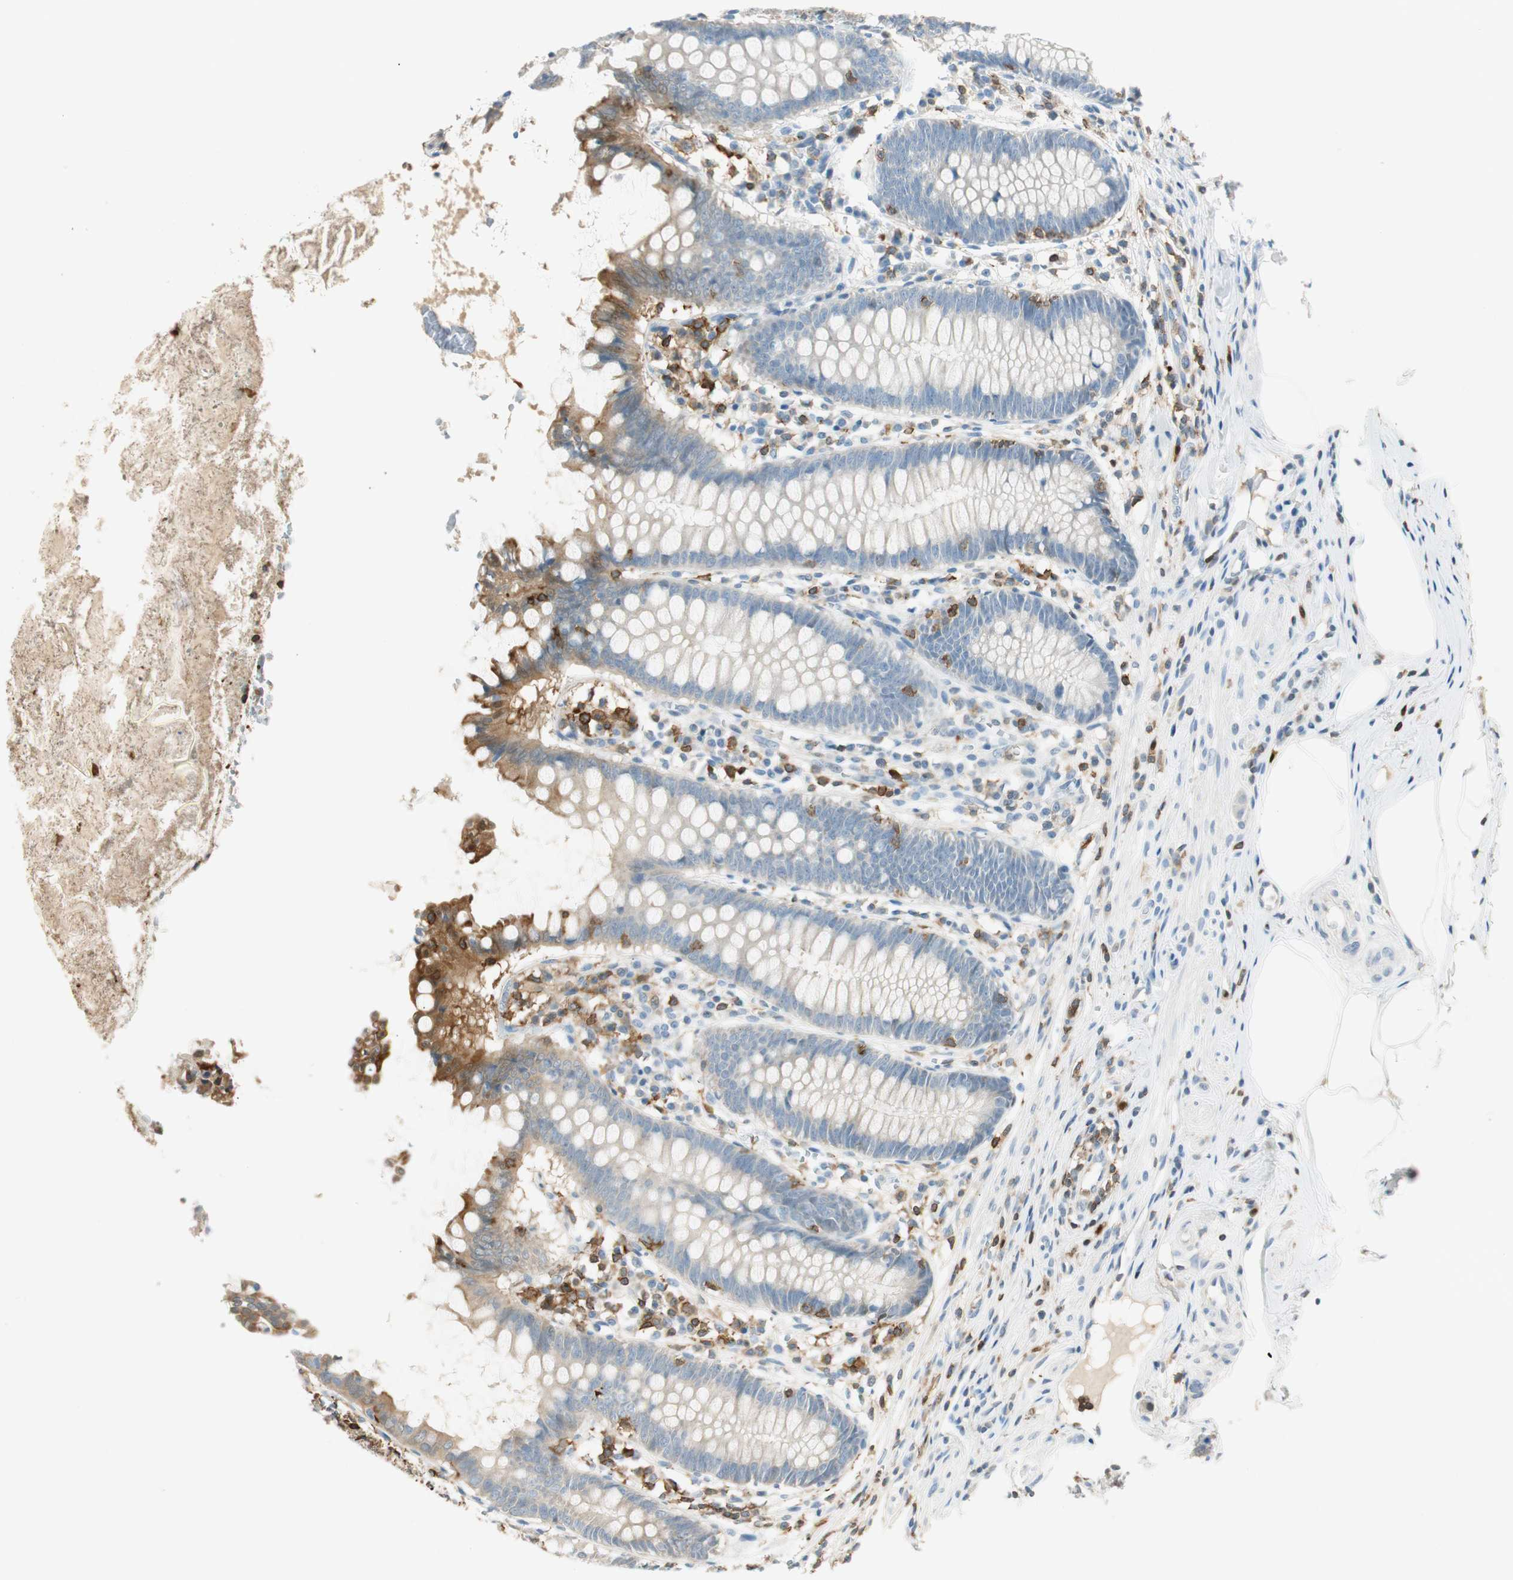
{"staining": {"intensity": "strong", "quantity": ">75%", "location": "cytoplasmic/membranous"}, "tissue": "appendix", "cell_type": "Glandular cells", "image_type": "normal", "snomed": [{"axis": "morphology", "description": "Normal tissue, NOS"}, {"axis": "topography", "description": "Appendix"}], "caption": "Immunohistochemical staining of normal human appendix exhibits >75% levels of strong cytoplasmic/membranous protein staining in about >75% of glandular cells. The staining was performed using DAB, with brown indicating positive protein expression. Nuclei are stained blue with hematoxylin.", "gene": "HPGD", "patient": {"sex": "female", "age": 50}}